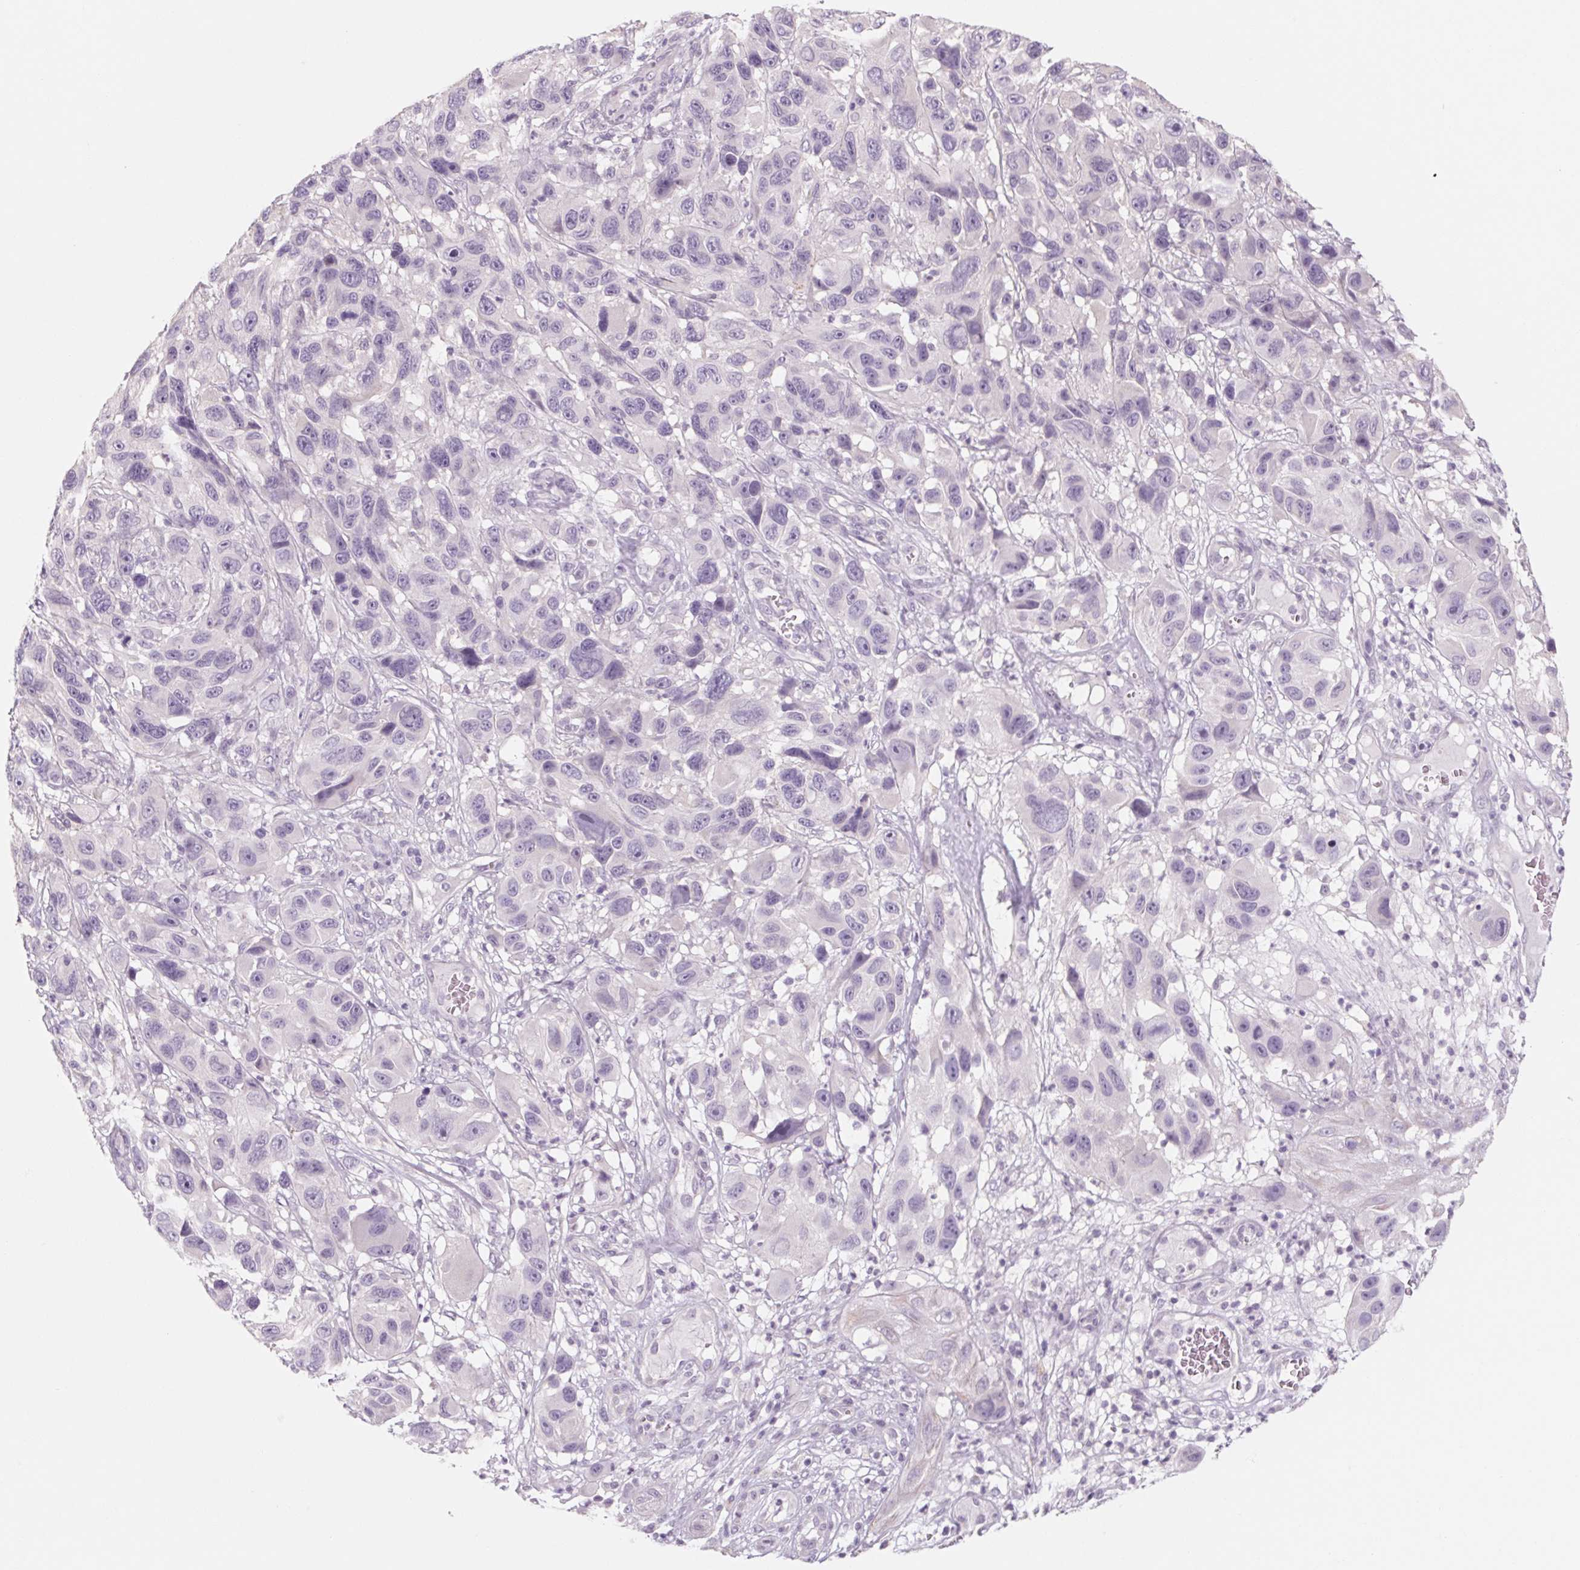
{"staining": {"intensity": "negative", "quantity": "none", "location": "none"}, "tissue": "melanoma", "cell_type": "Tumor cells", "image_type": "cancer", "snomed": [{"axis": "morphology", "description": "Malignant melanoma, NOS"}, {"axis": "topography", "description": "Skin"}], "caption": "Tumor cells are negative for protein expression in human malignant melanoma.", "gene": "POU1F1", "patient": {"sex": "male", "age": 53}}